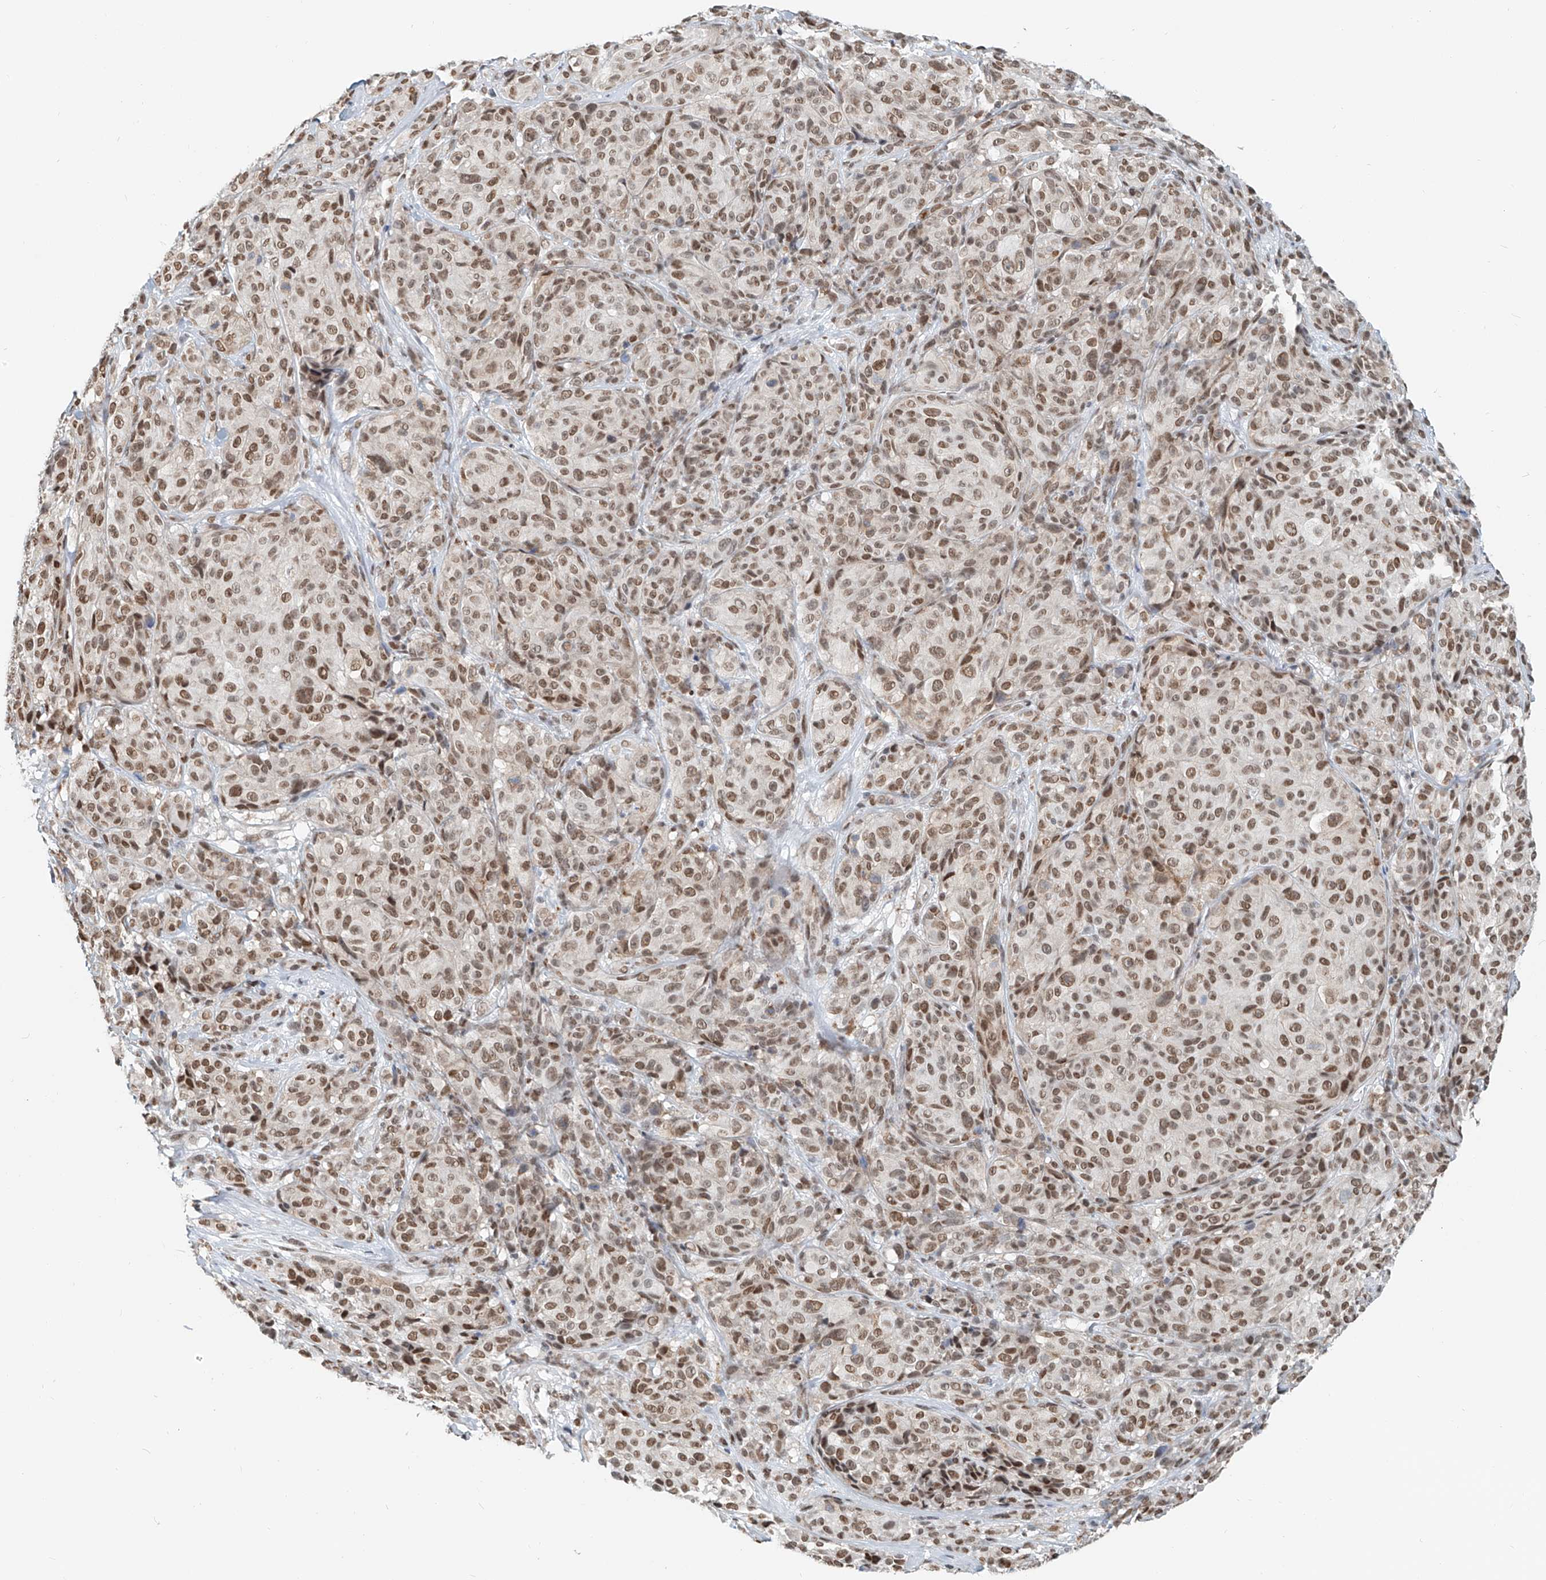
{"staining": {"intensity": "moderate", "quantity": ">75%", "location": "nuclear"}, "tissue": "melanoma", "cell_type": "Tumor cells", "image_type": "cancer", "snomed": [{"axis": "morphology", "description": "Malignant melanoma, NOS"}, {"axis": "topography", "description": "Skin"}], "caption": "Brown immunohistochemical staining in malignant melanoma reveals moderate nuclear expression in about >75% of tumor cells.", "gene": "SASH1", "patient": {"sex": "male", "age": 73}}